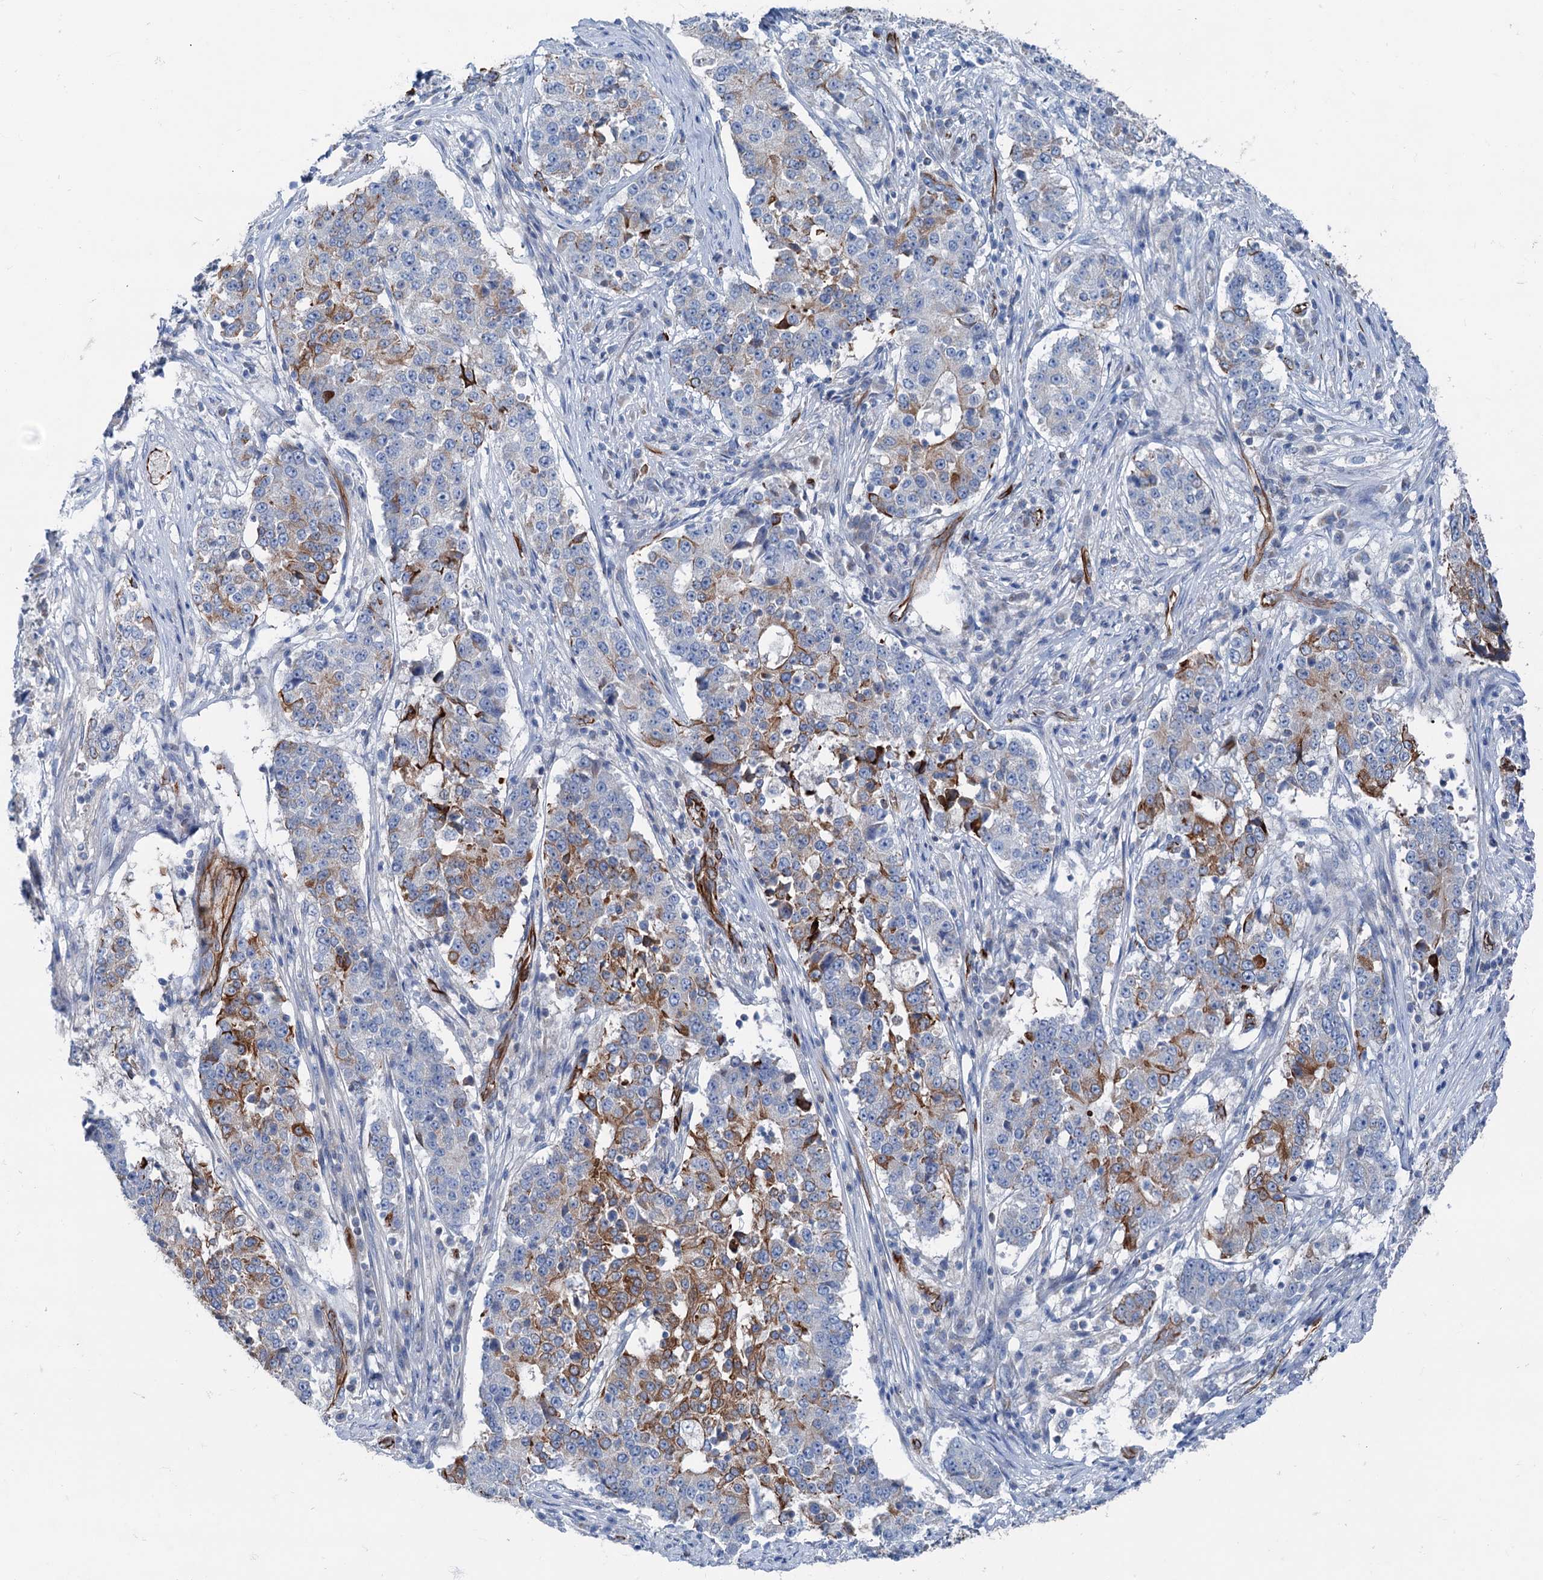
{"staining": {"intensity": "moderate", "quantity": "<25%", "location": "cytoplasmic/membranous"}, "tissue": "stomach cancer", "cell_type": "Tumor cells", "image_type": "cancer", "snomed": [{"axis": "morphology", "description": "Adenocarcinoma, NOS"}, {"axis": "topography", "description": "Stomach"}], "caption": "Protein staining demonstrates moderate cytoplasmic/membranous staining in approximately <25% of tumor cells in adenocarcinoma (stomach).", "gene": "CALCOCO1", "patient": {"sex": "male", "age": 59}}